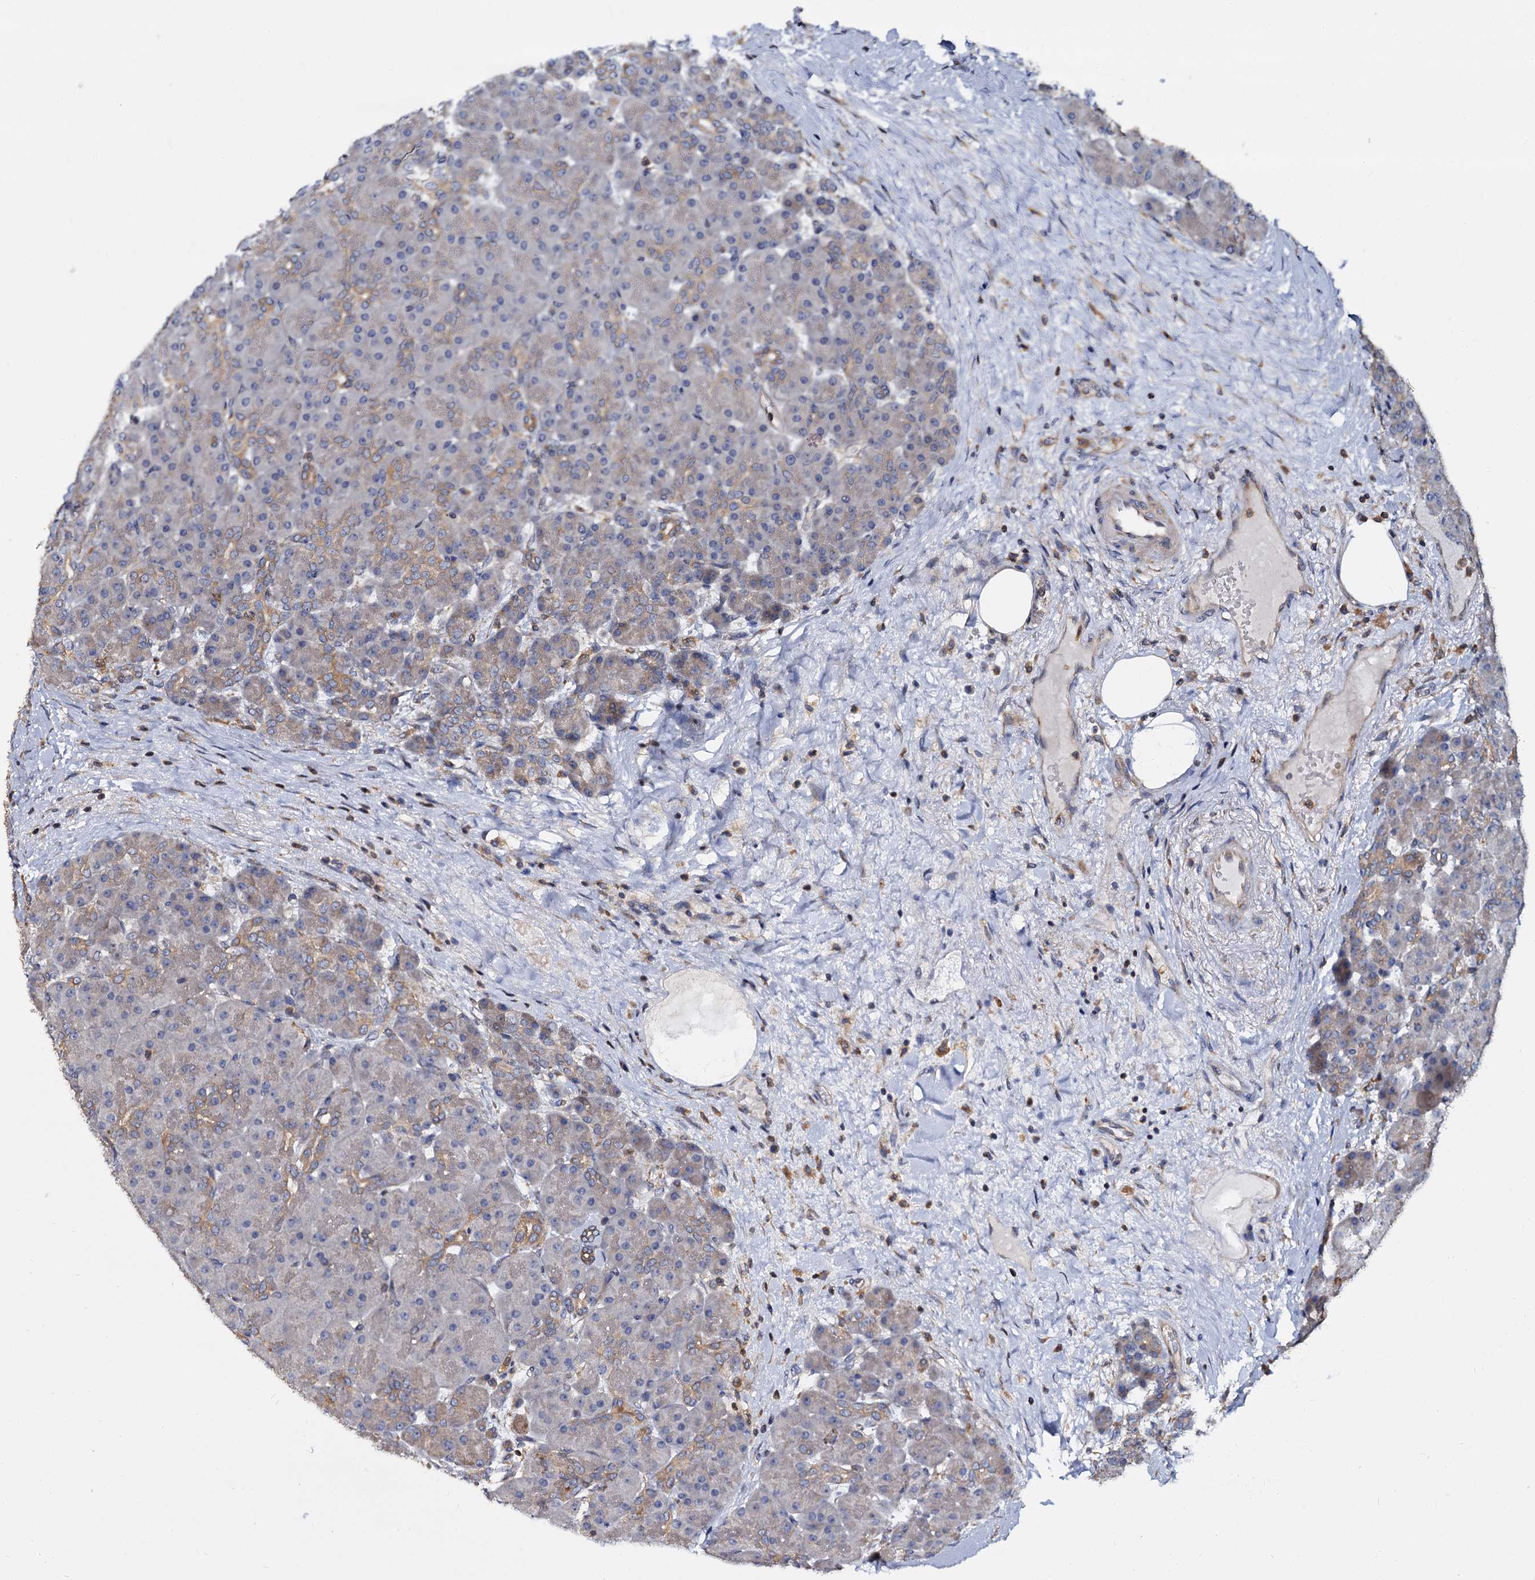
{"staining": {"intensity": "moderate", "quantity": "<25%", "location": "cytoplasmic/membranous"}, "tissue": "pancreas", "cell_type": "Exocrine glandular cells", "image_type": "normal", "snomed": [{"axis": "morphology", "description": "Normal tissue, NOS"}, {"axis": "topography", "description": "Pancreas"}], "caption": "DAB (3,3'-diaminobenzidine) immunohistochemical staining of unremarkable human pancreas reveals moderate cytoplasmic/membranous protein expression in about <25% of exocrine glandular cells.", "gene": "ANKRD13A", "patient": {"sex": "male", "age": 66}}